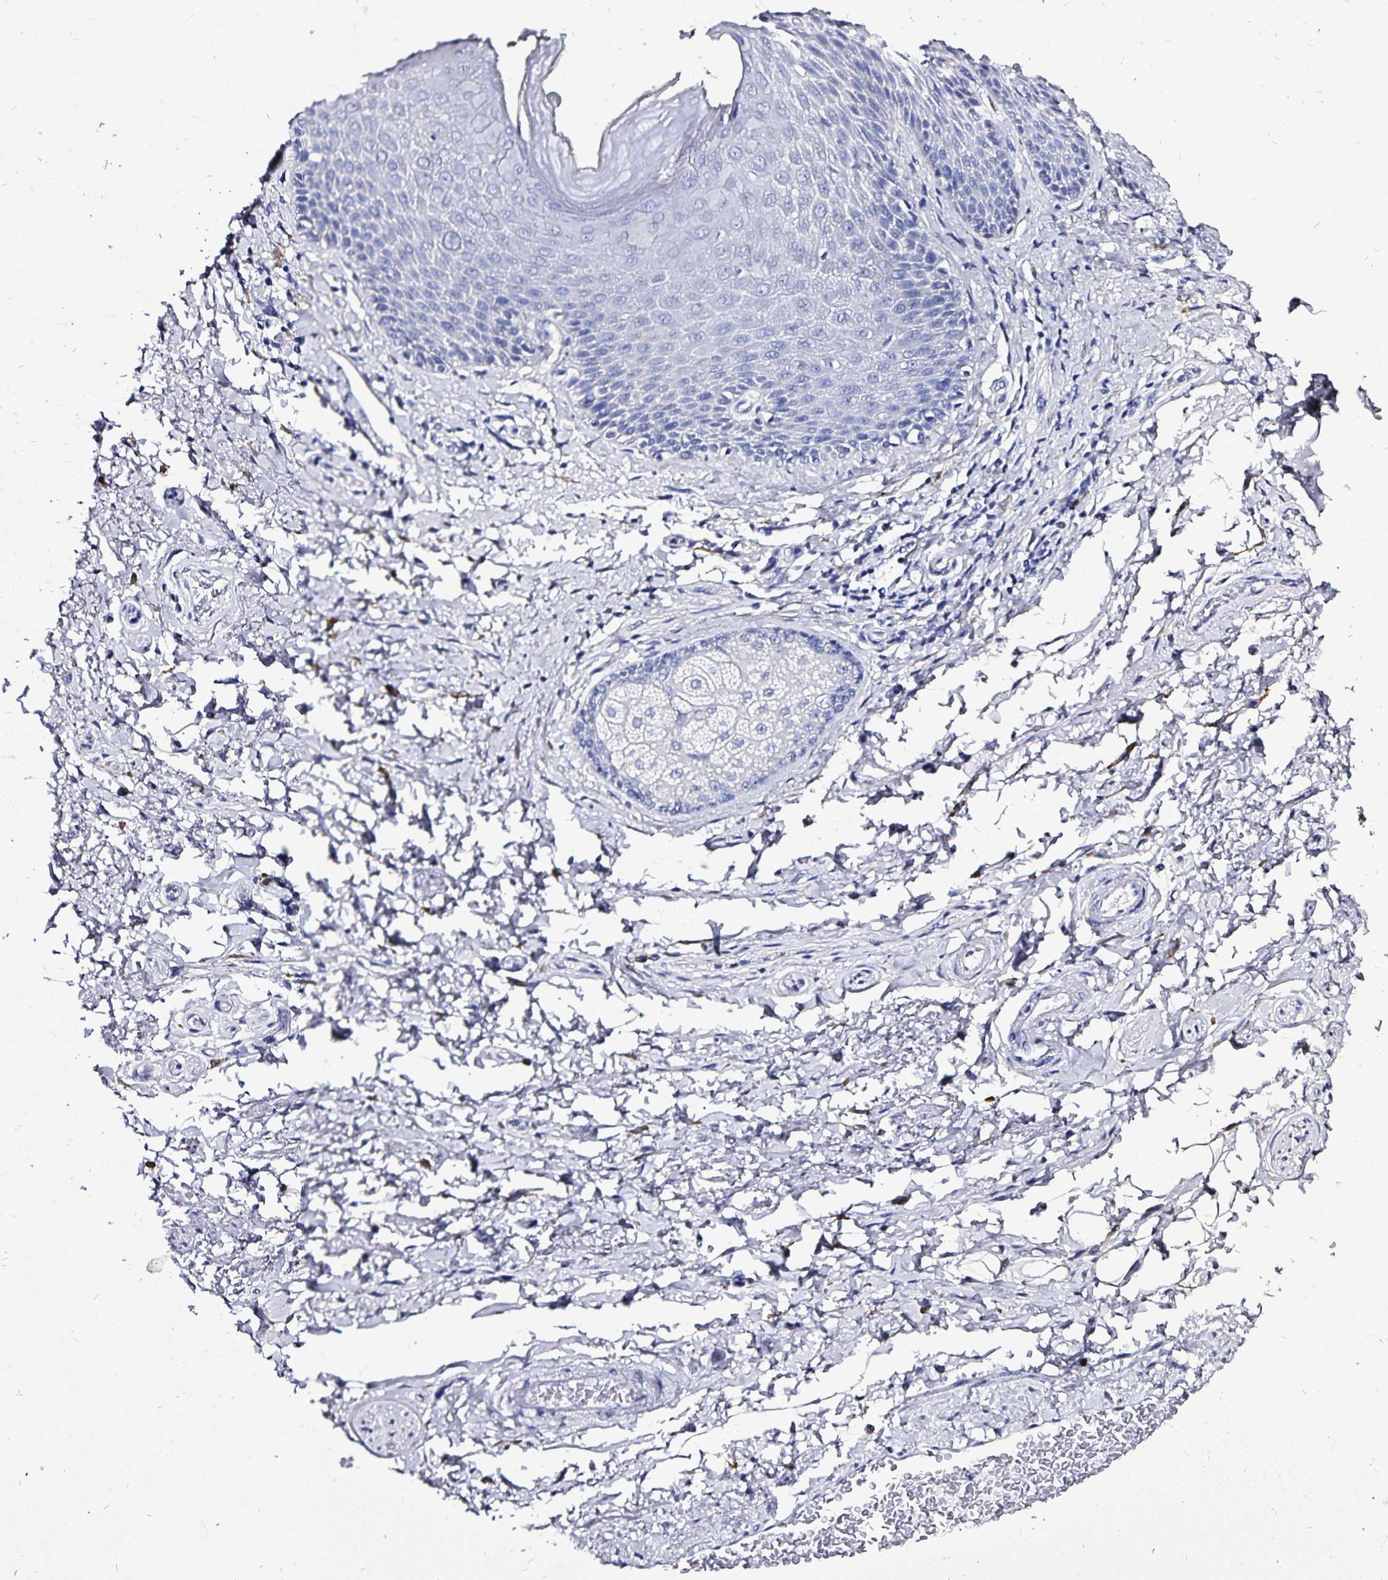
{"staining": {"intensity": "negative", "quantity": "none", "location": "none"}, "tissue": "adipose tissue", "cell_type": "Adipocytes", "image_type": "normal", "snomed": [{"axis": "morphology", "description": "Normal tissue, NOS"}, {"axis": "topography", "description": "Peripheral nerve tissue"}], "caption": "Adipocytes are negative for protein expression in normal human adipose tissue.", "gene": "PLAC1", "patient": {"sex": "male", "age": 51}}